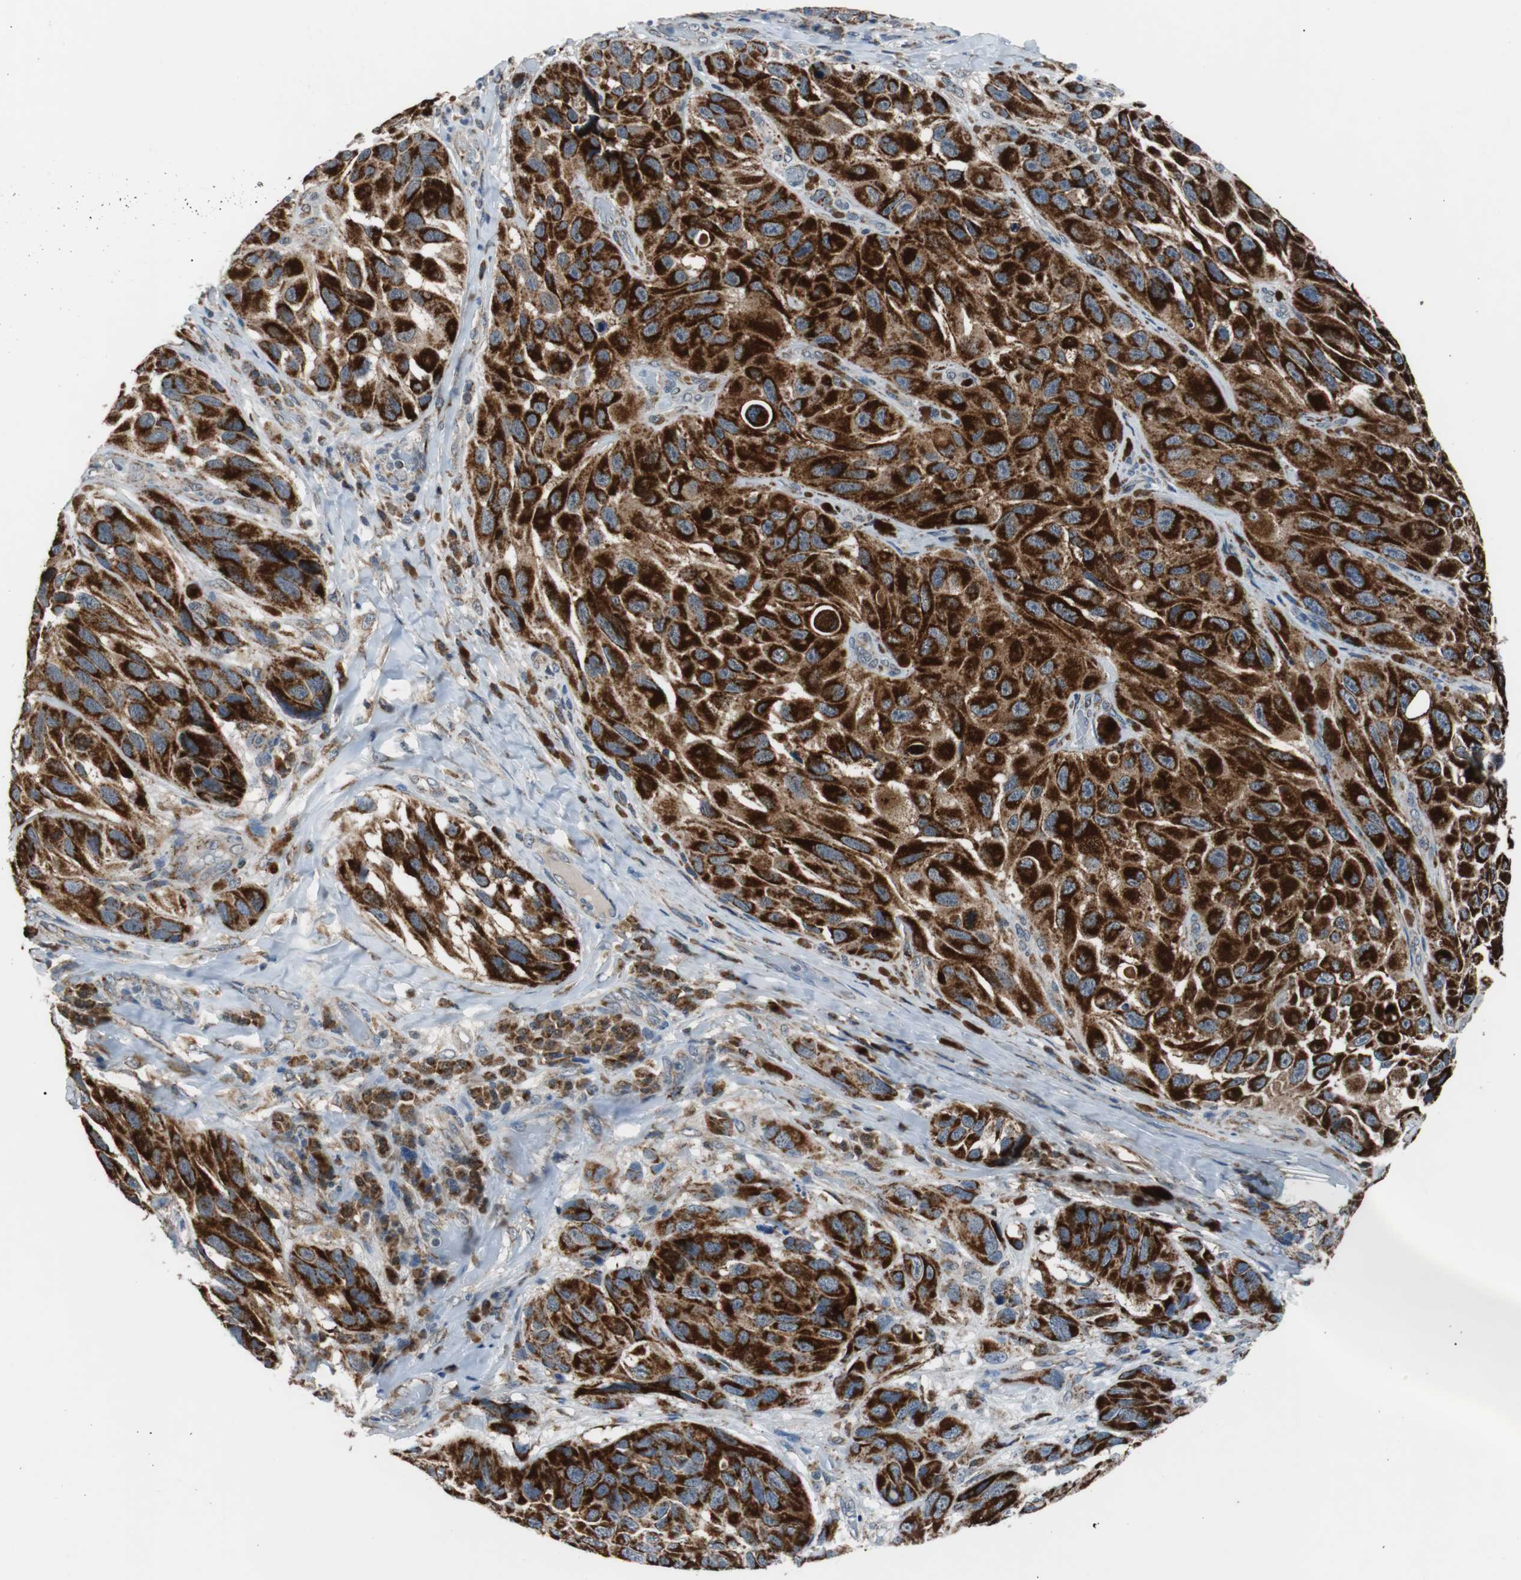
{"staining": {"intensity": "strong", "quantity": ">75%", "location": "cytoplasmic/membranous"}, "tissue": "melanoma", "cell_type": "Tumor cells", "image_type": "cancer", "snomed": [{"axis": "morphology", "description": "Malignant melanoma, NOS"}, {"axis": "topography", "description": "Skin"}], "caption": "IHC micrograph of neoplastic tissue: human malignant melanoma stained using immunohistochemistry (IHC) demonstrates high levels of strong protein expression localized specifically in the cytoplasmic/membranous of tumor cells, appearing as a cytoplasmic/membranous brown color.", "gene": "PITRM1", "patient": {"sex": "female", "age": 73}}